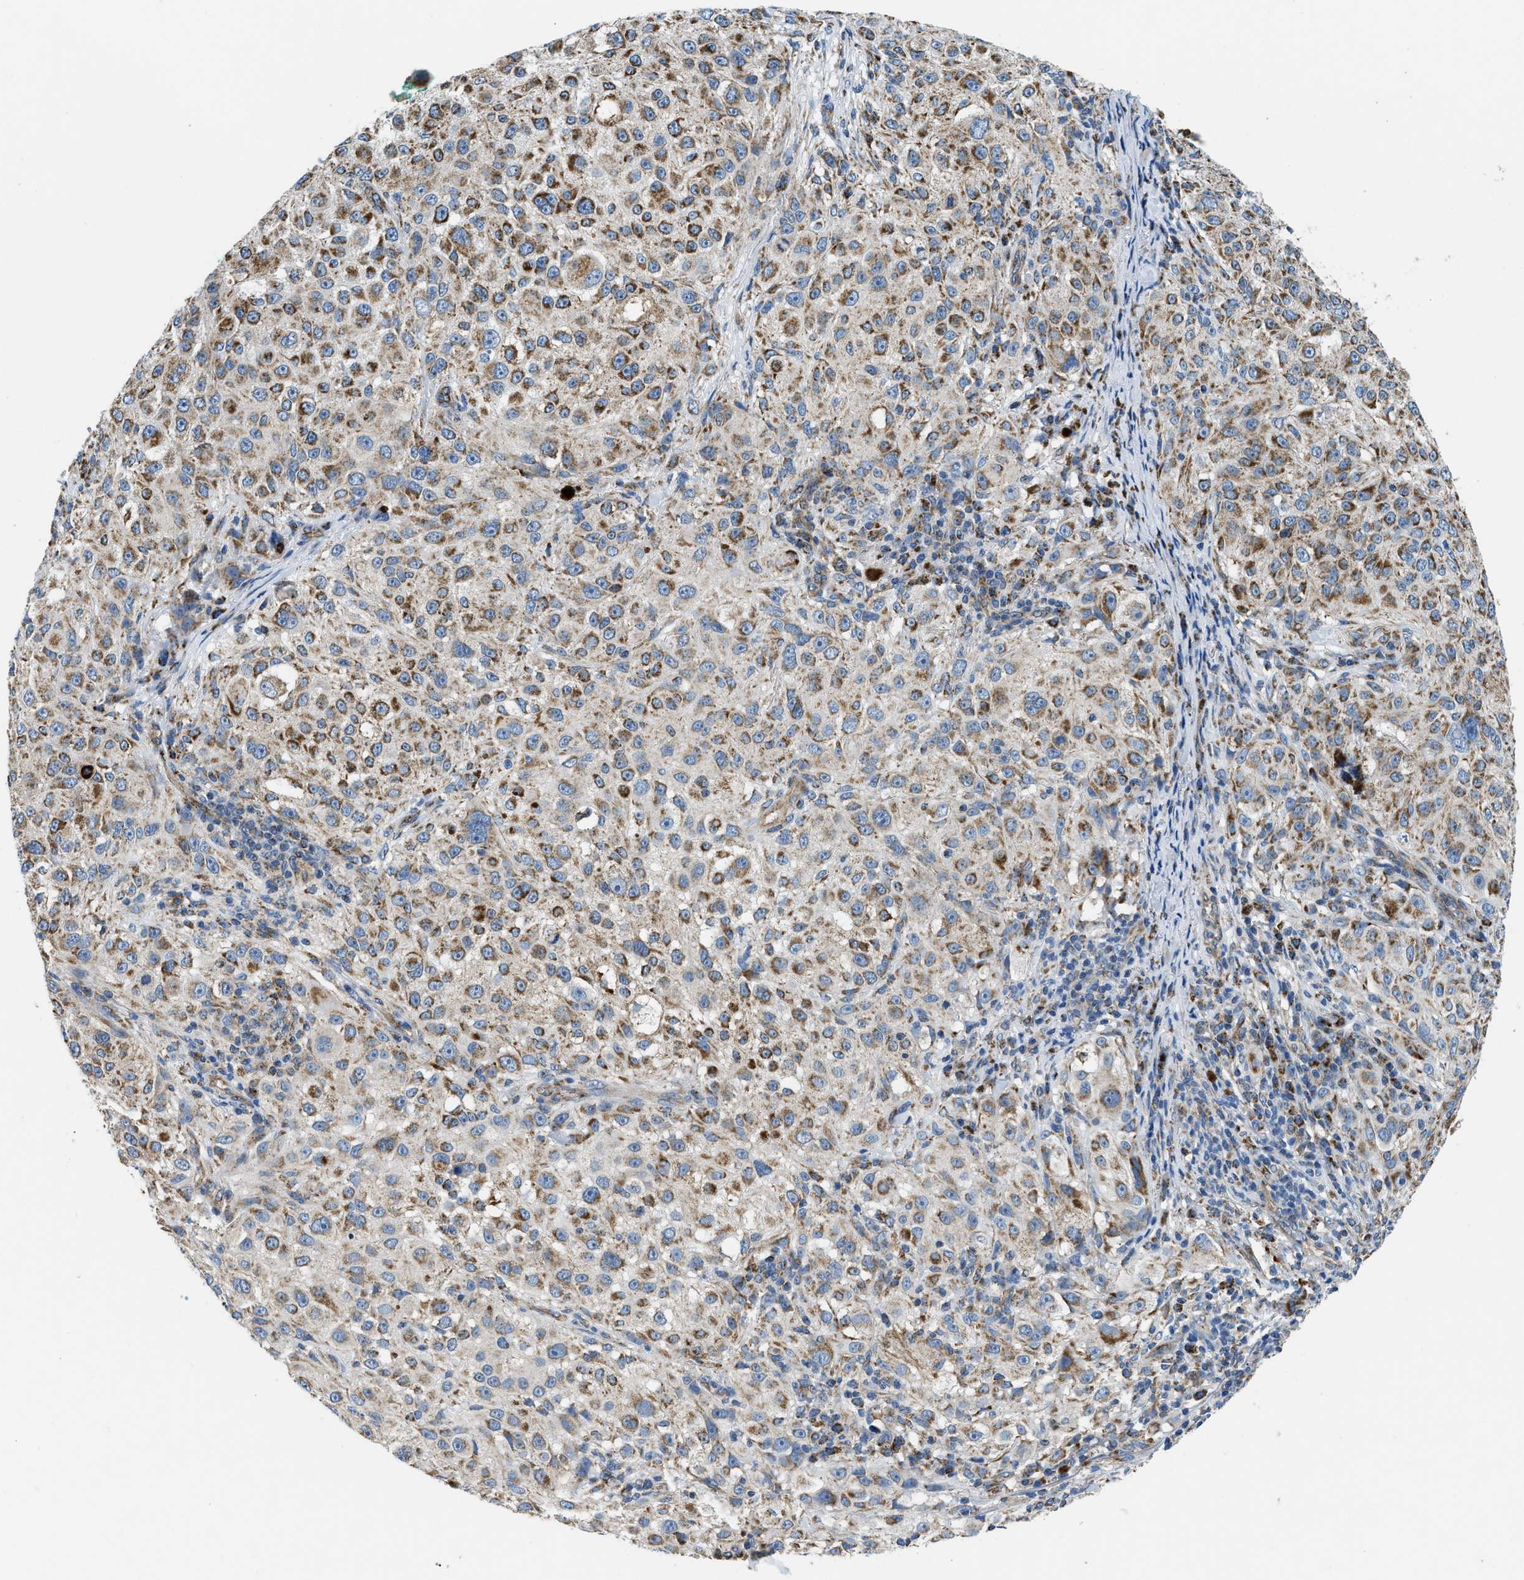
{"staining": {"intensity": "moderate", "quantity": ">75%", "location": "cytoplasmic/membranous"}, "tissue": "melanoma", "cell_type": "Tumor cells", "image_type": "cancer", "snomed": [{"axis": "morphology", "description": "Necrosis, NOS"}, {"axis": "morphology", "description": "Malignant melanoma, NOS"}, {"axis": "topography", "description": "Skin"}], "caption": "Protein analysis of melanoma tissue exhibits moderate cytoplasmic/membranous positivity in about >75% of tumor cells.", "gene": "STK33", "patient": {"sex": "female", "age": 87}}